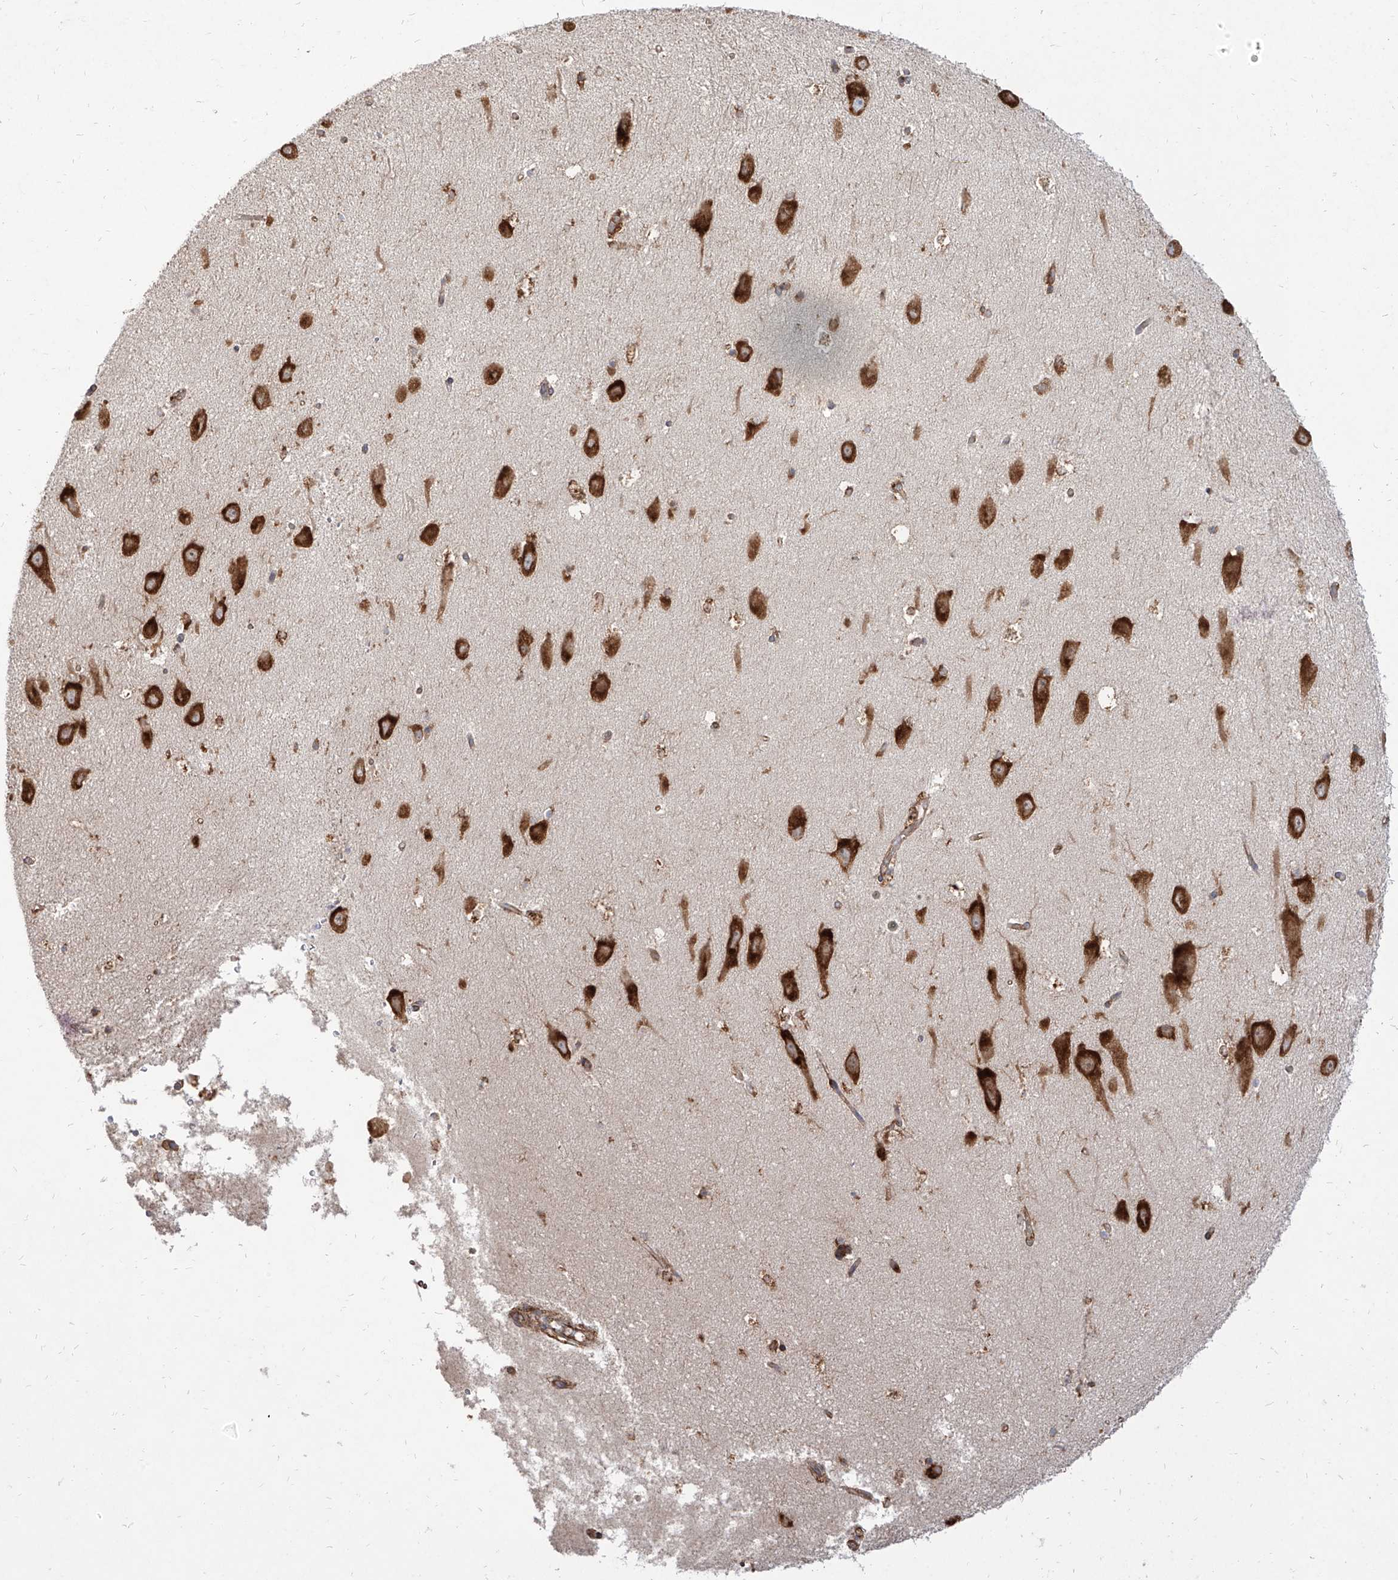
{"staining": {"intensity": "moderate", "quantity": "25%-75%", "location": "cytoplasmic/membranous"}, "tissue": "hippocampus", "cell_type": "Glial cells", "image_type": "normal", "snomed": [{"axis": "morphology", "description": "Normal tissue, NOS"}, {"axis": "topography", "description": "Hippocampus"}], "caption": "Protein staining of benign hippocampus demonstrates moderate cytoplasmic/membranous positivity in approximately 25%-75% of glial cells. (brown staining indicates protein expression, while blue staining denotes nuclei).", "gene": "RPS25", "patient": {"sex": "male", "age": 45}}